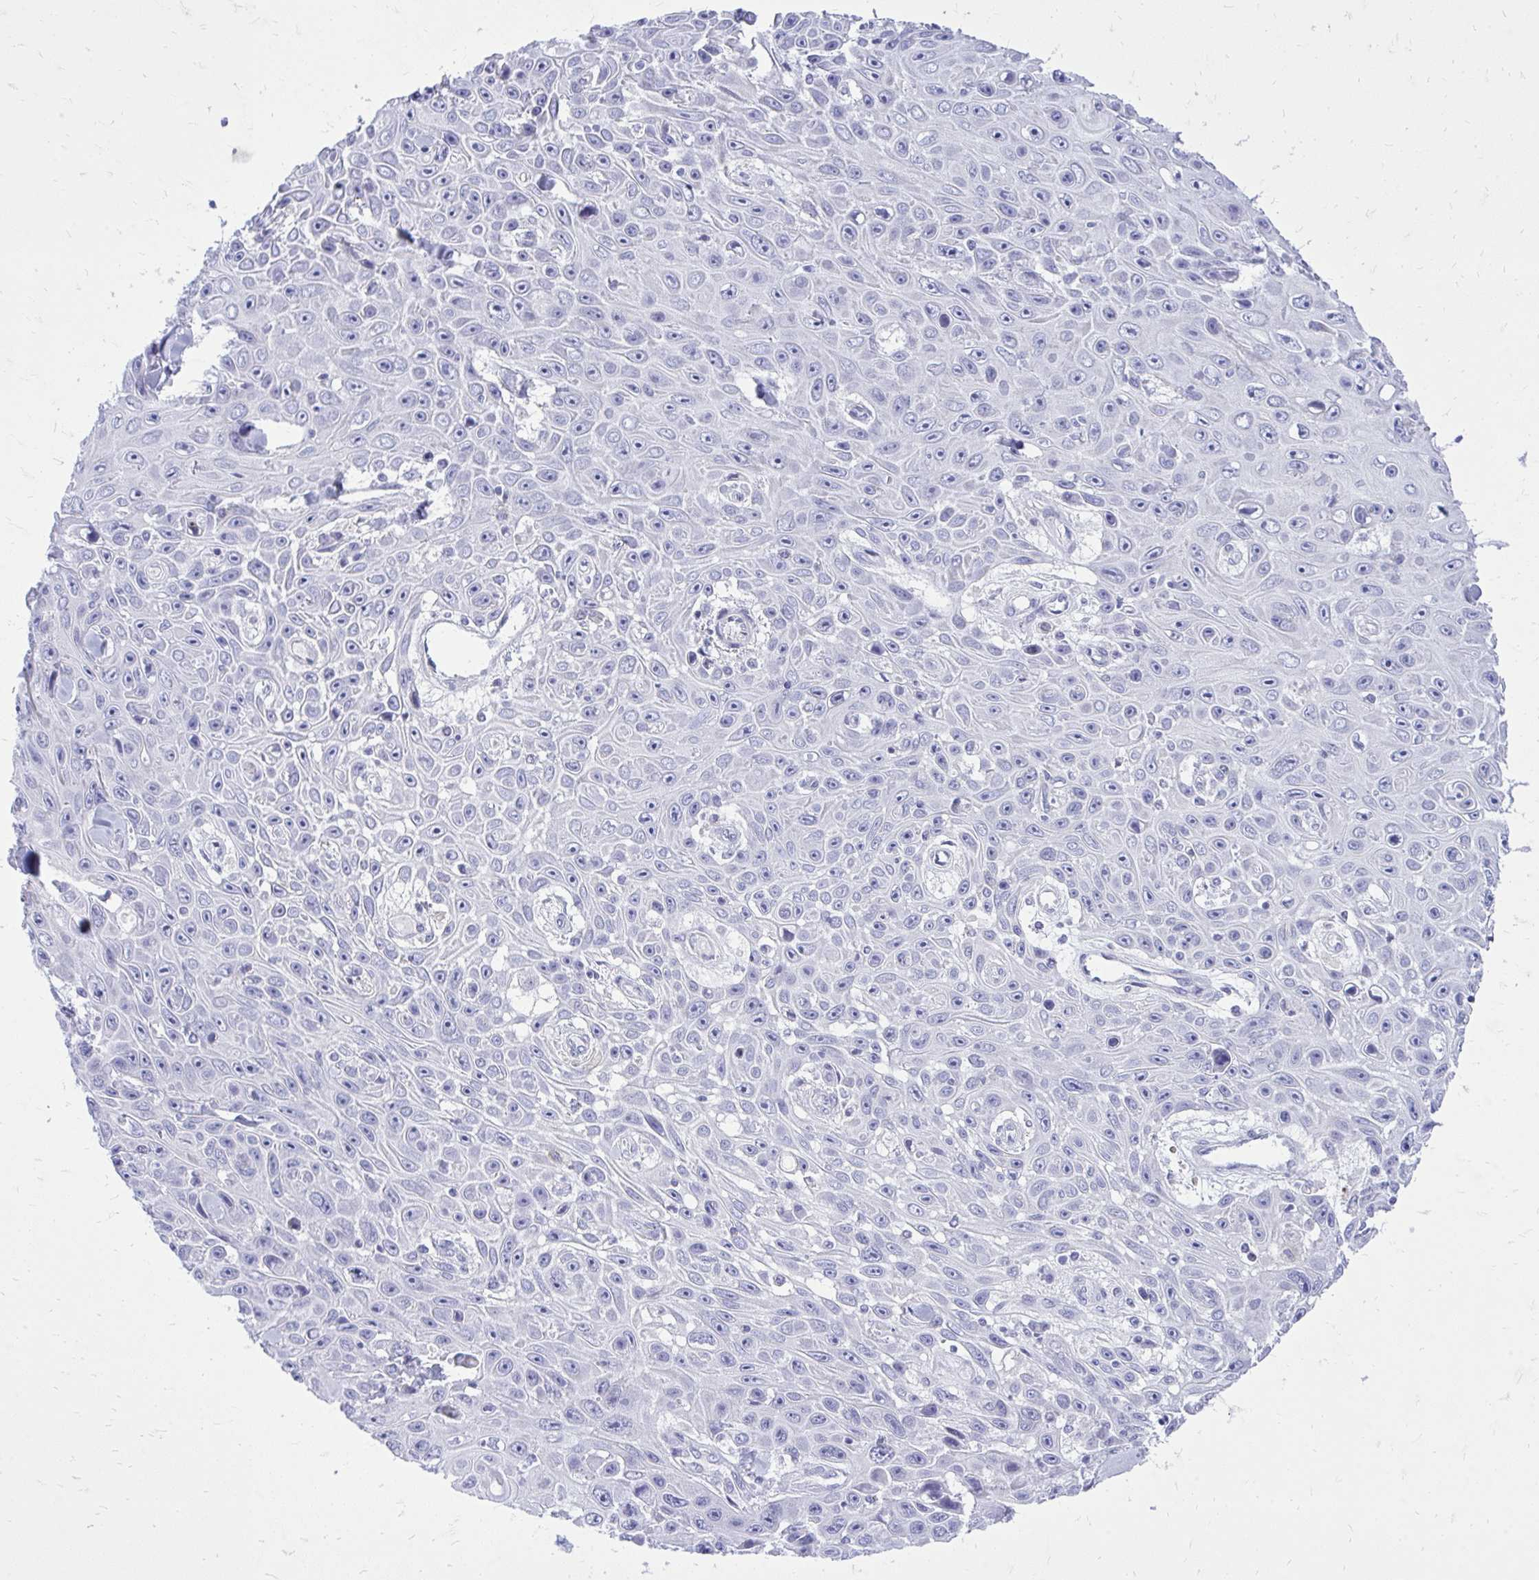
{"staining": {"intensity": "negative", "quantity": "none", "location": "none"}, "tissue": "skin cancer", "cell_type": "Tumor cells", "image_type": "cancer", "snomed": [{"axis": "morphology", "description": "Squamous cell carcinoma, NOS"}, {"axis": "topography", "description": "Skin"}], "caption": "Histopathology image shows no protein staining in tumor cells of skin squamous cell carcinoma tissue.", "gene": "GABRA1", "patient": {"sex": "male", "age": 82}}